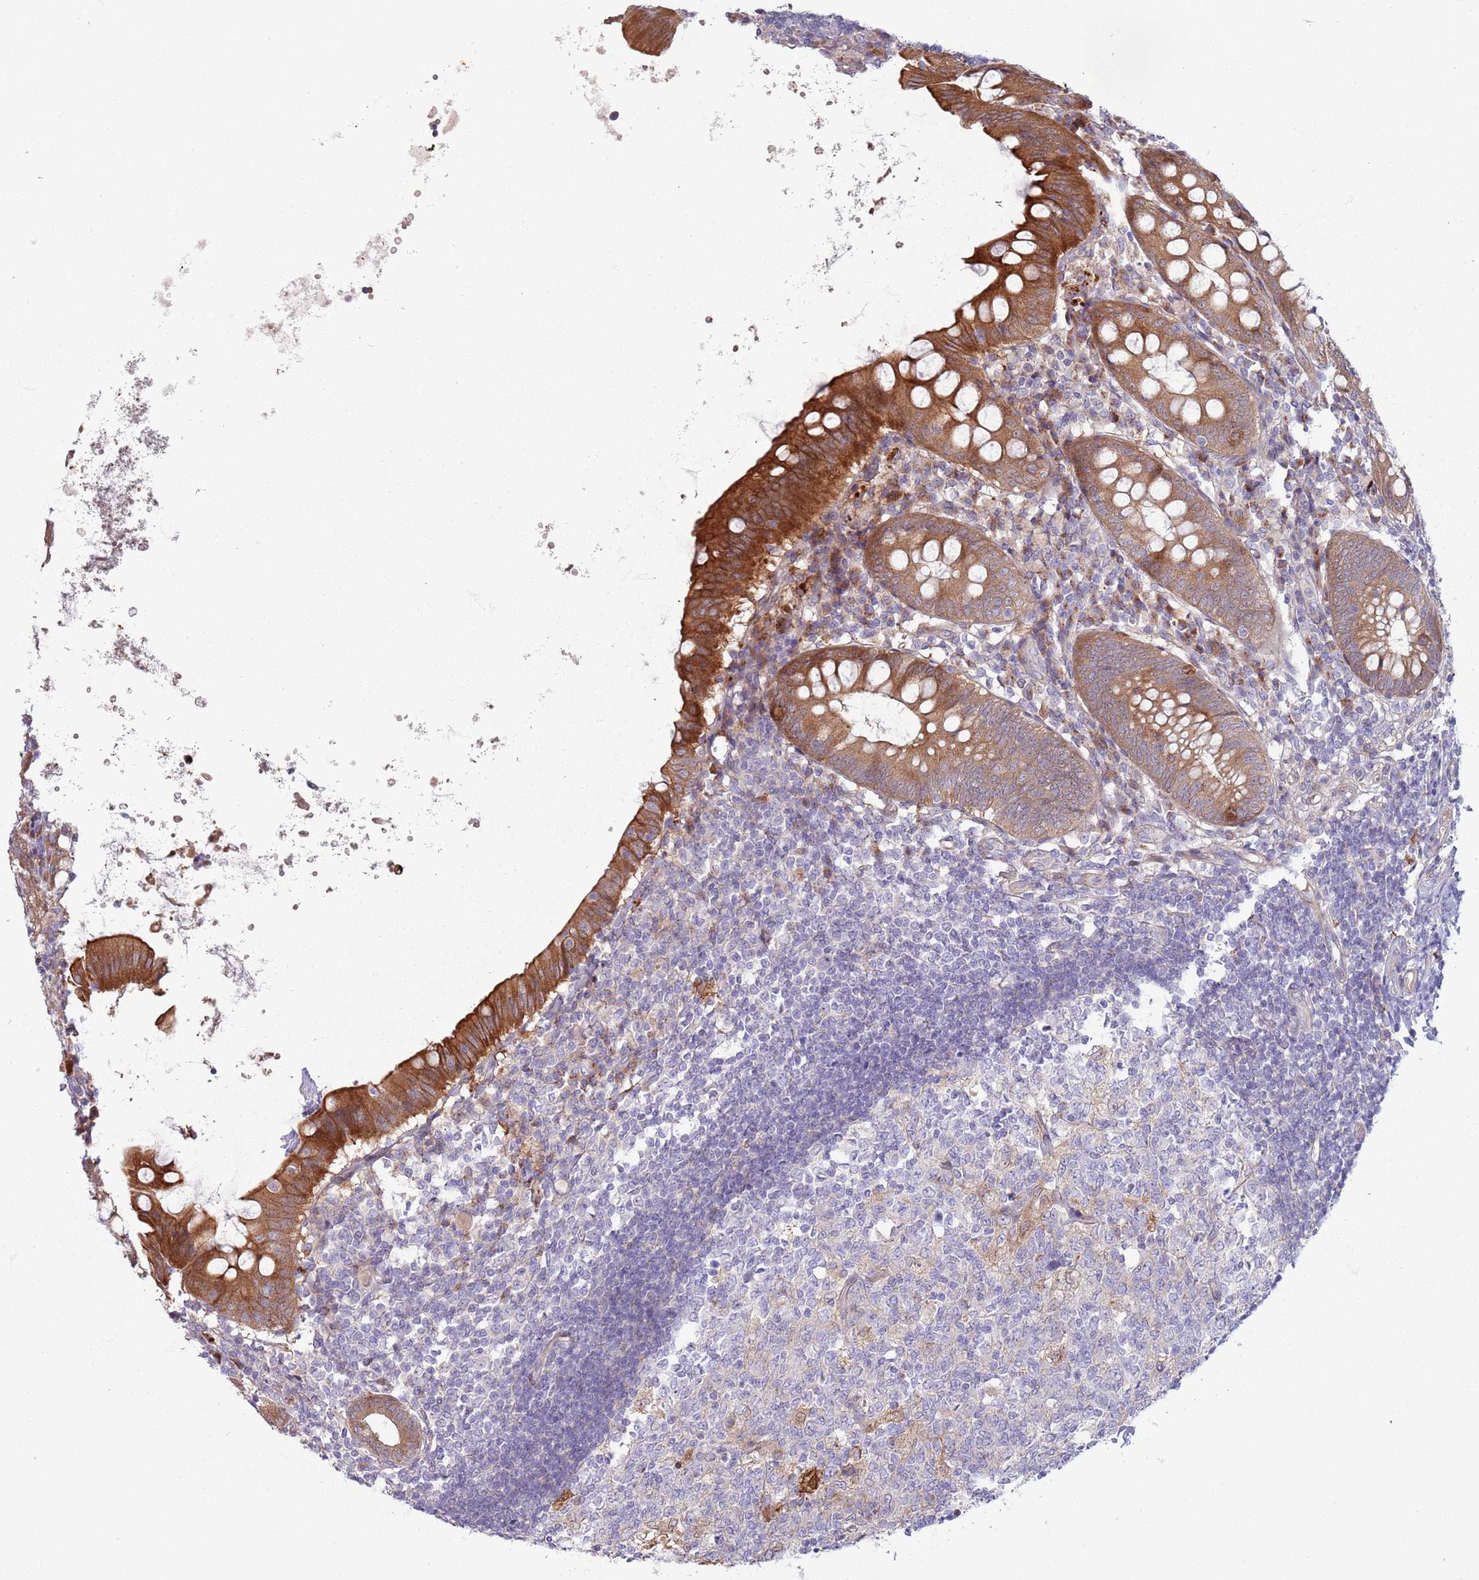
{"staining": {"intensity": "strong", "quantity": "25%-75%", "location": "cytoplasmic/membranous"}, "tissue": "appendix", "cell_type": "Glandular cells", "image_type": "normal", "snomed": [{"axis": "morphology", "description": "Normal tissue, NOS"}, {"axis": "topography", "description": "Appendix"}], "caption": "Immunohistochemical staining of normal human appendix reveals 25%-75% levels of strong cytoplasmic/membranous protein positivity in approximately 25%-75% of glandular cells.", "gene": "CCDC150", "patient": {"sex": "female", "age": 54}}